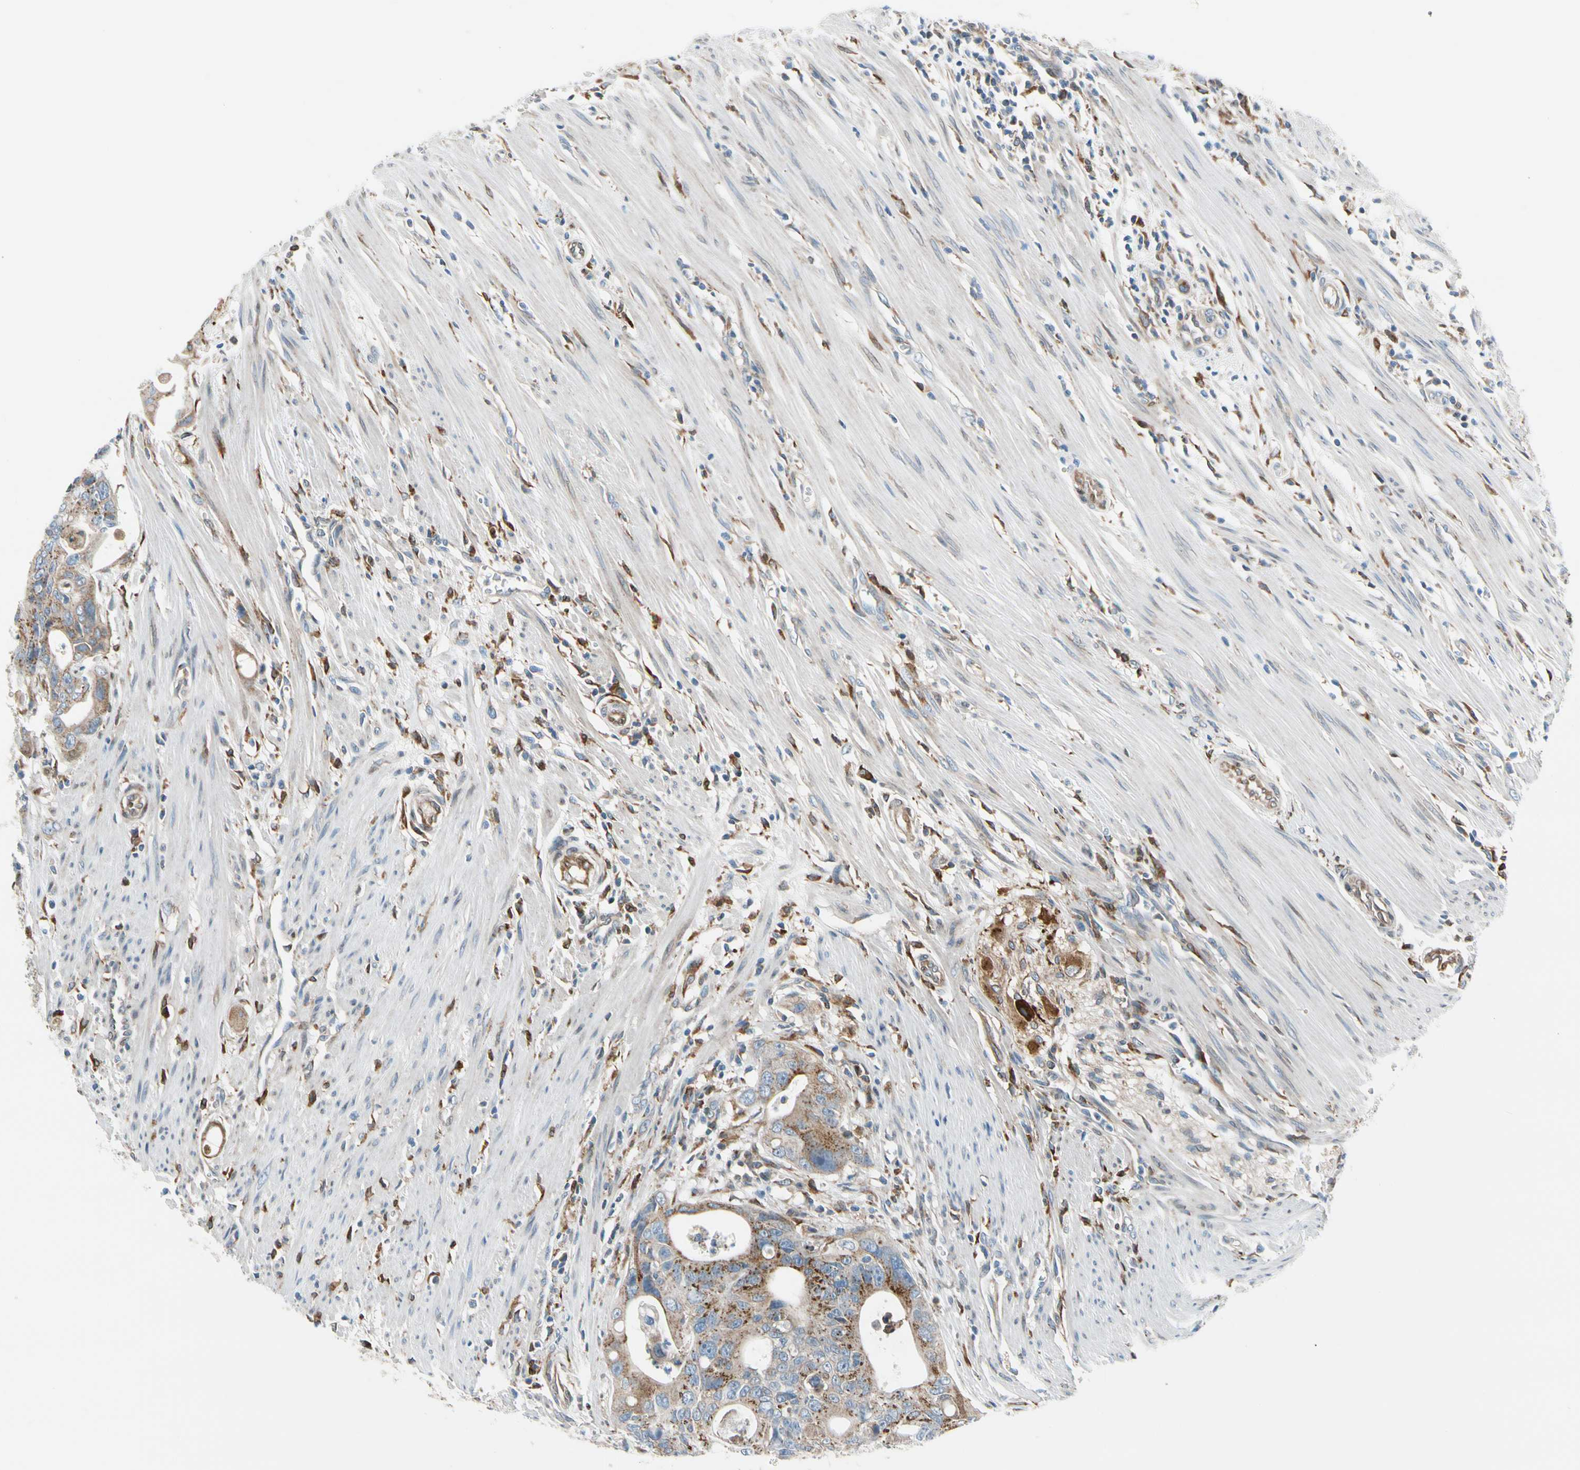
{"staining": {"intensity": "moderate", "quantity": ">75%", "location": "cytoplasmic/membranous"}, "tissue": "colorectal cancer", "cell_type": "Tumor cells", "image_type": "cancer", "snomed": [{"axis": "morphology", "description": "Adenocarcinoma, NOS"}, {"axis": "topography", "description": "Colon"}], "caption": "Protein staining of colorectal cancer tissue reveals moderate cytoplasmic/membranous staining in approximately >75% of tumor cells.", "gene": "NUCB1", "patient": {"sex": "female", "age": 57}}